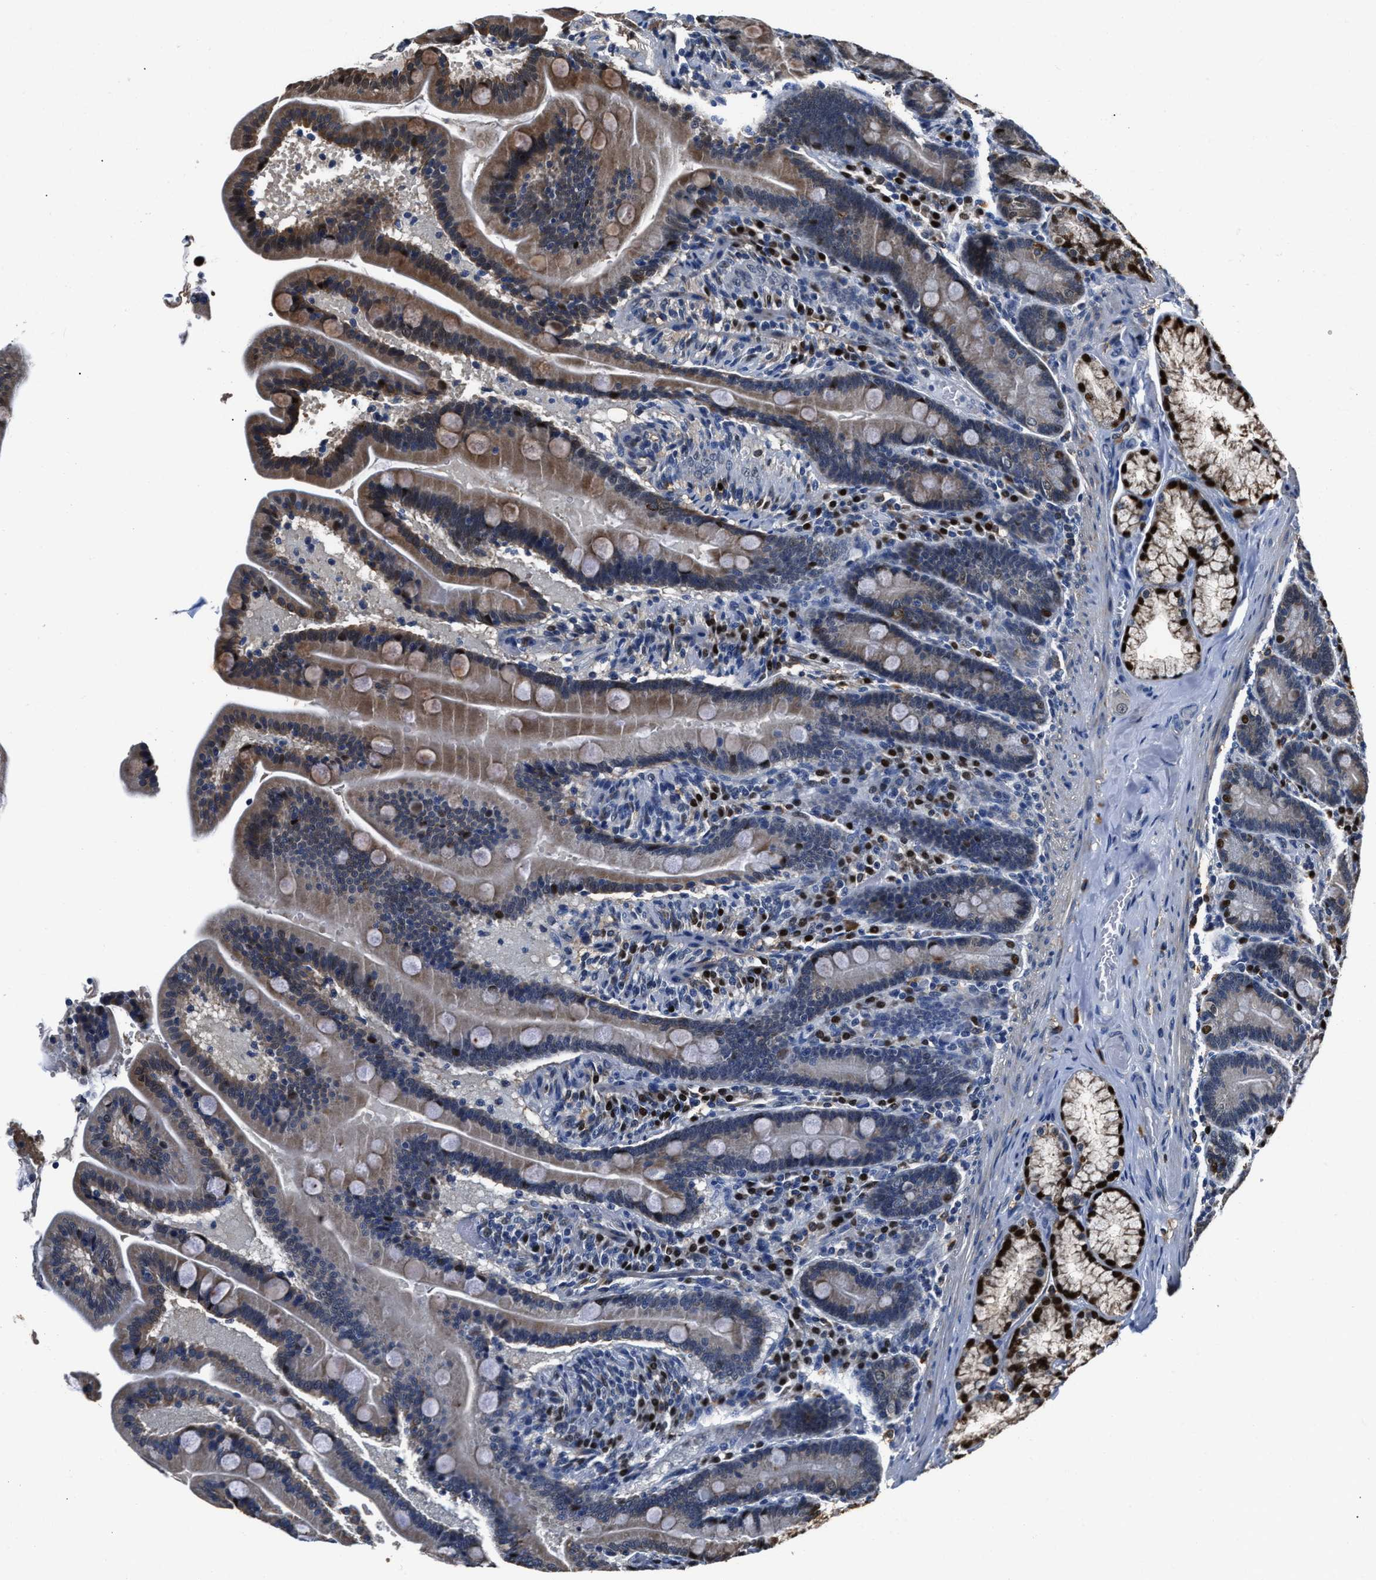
{"staining": {"intensity": "moderate", "quantity": "25%-75%", "location": "cytoplasmic/membranous"}, "tissue": "duodenum", "cell_type": "Glandular cells", "image_type": "normal", "snomed": [{"axis": "morphology", "description": "Normal tissue, NOS"}, {"axis": "topography", "description": "Duodenum"}], "caption": "Normal duodenum shows moderate cytoplasmic/membranous staining in approximately 25%-75% of glandular cells Immunohistochemistry stains the protein of interest in brown and the nuclei are stained blue..", "gene": "NSUN5", "patient": {"sex": "male", "age": 54}}